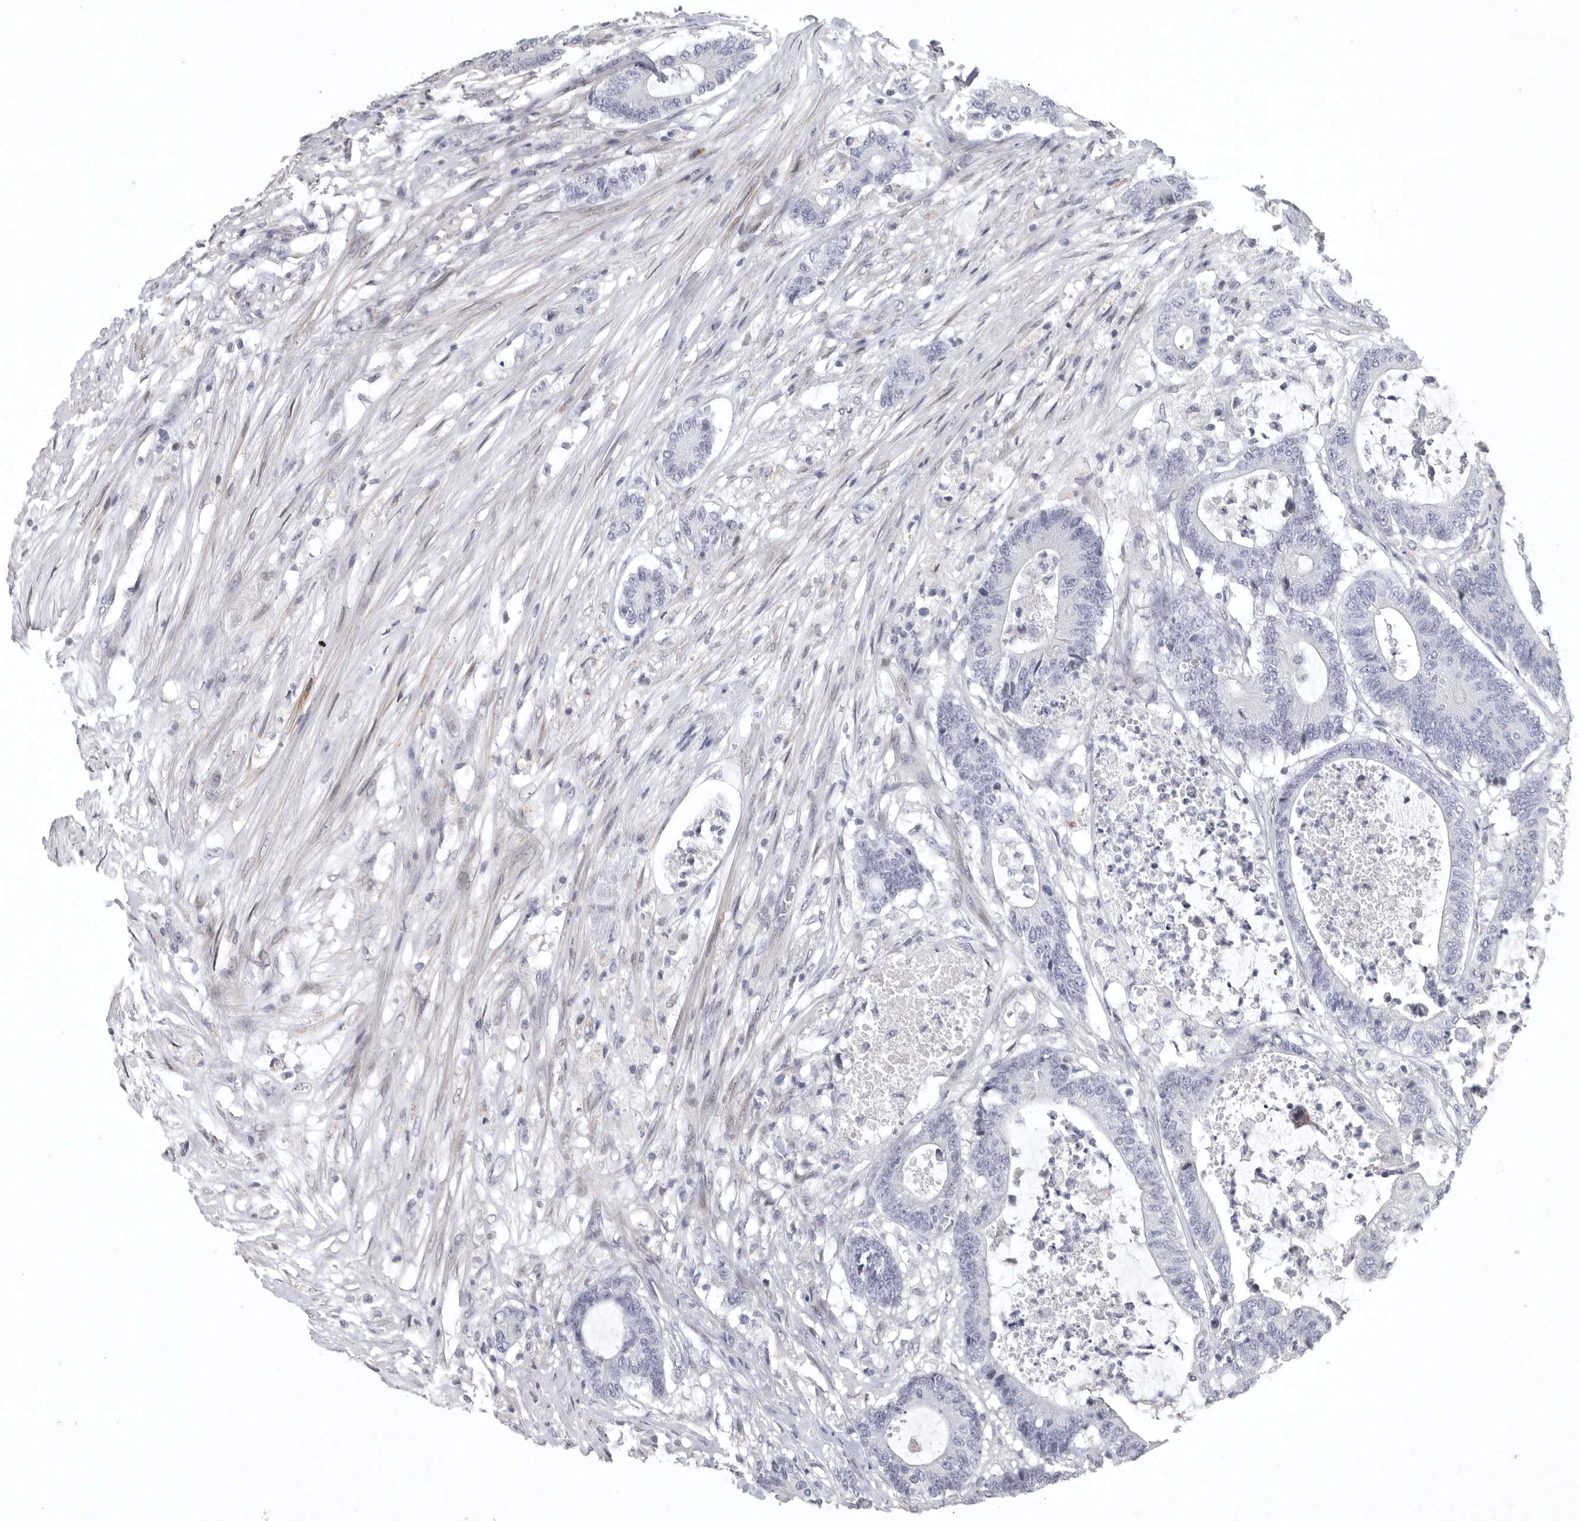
{"staining": {"intensity": "negative", "quantity": "none", "location": "none"}, "tissue": "colorectal cancer", "cell_type": "Tumor cells", "image_type": "cancer", "snomed": [{"axis": "morphology", "description": "Adenocarcinoma, NOS"}, {"axis": "topography", "description": "Colon"}], "caption": "Tumor cells are negative for protein expression in human colorectal adenocarcinoma.", "gene": "TNR", "patient": {"sex": "female", "age": 84}}